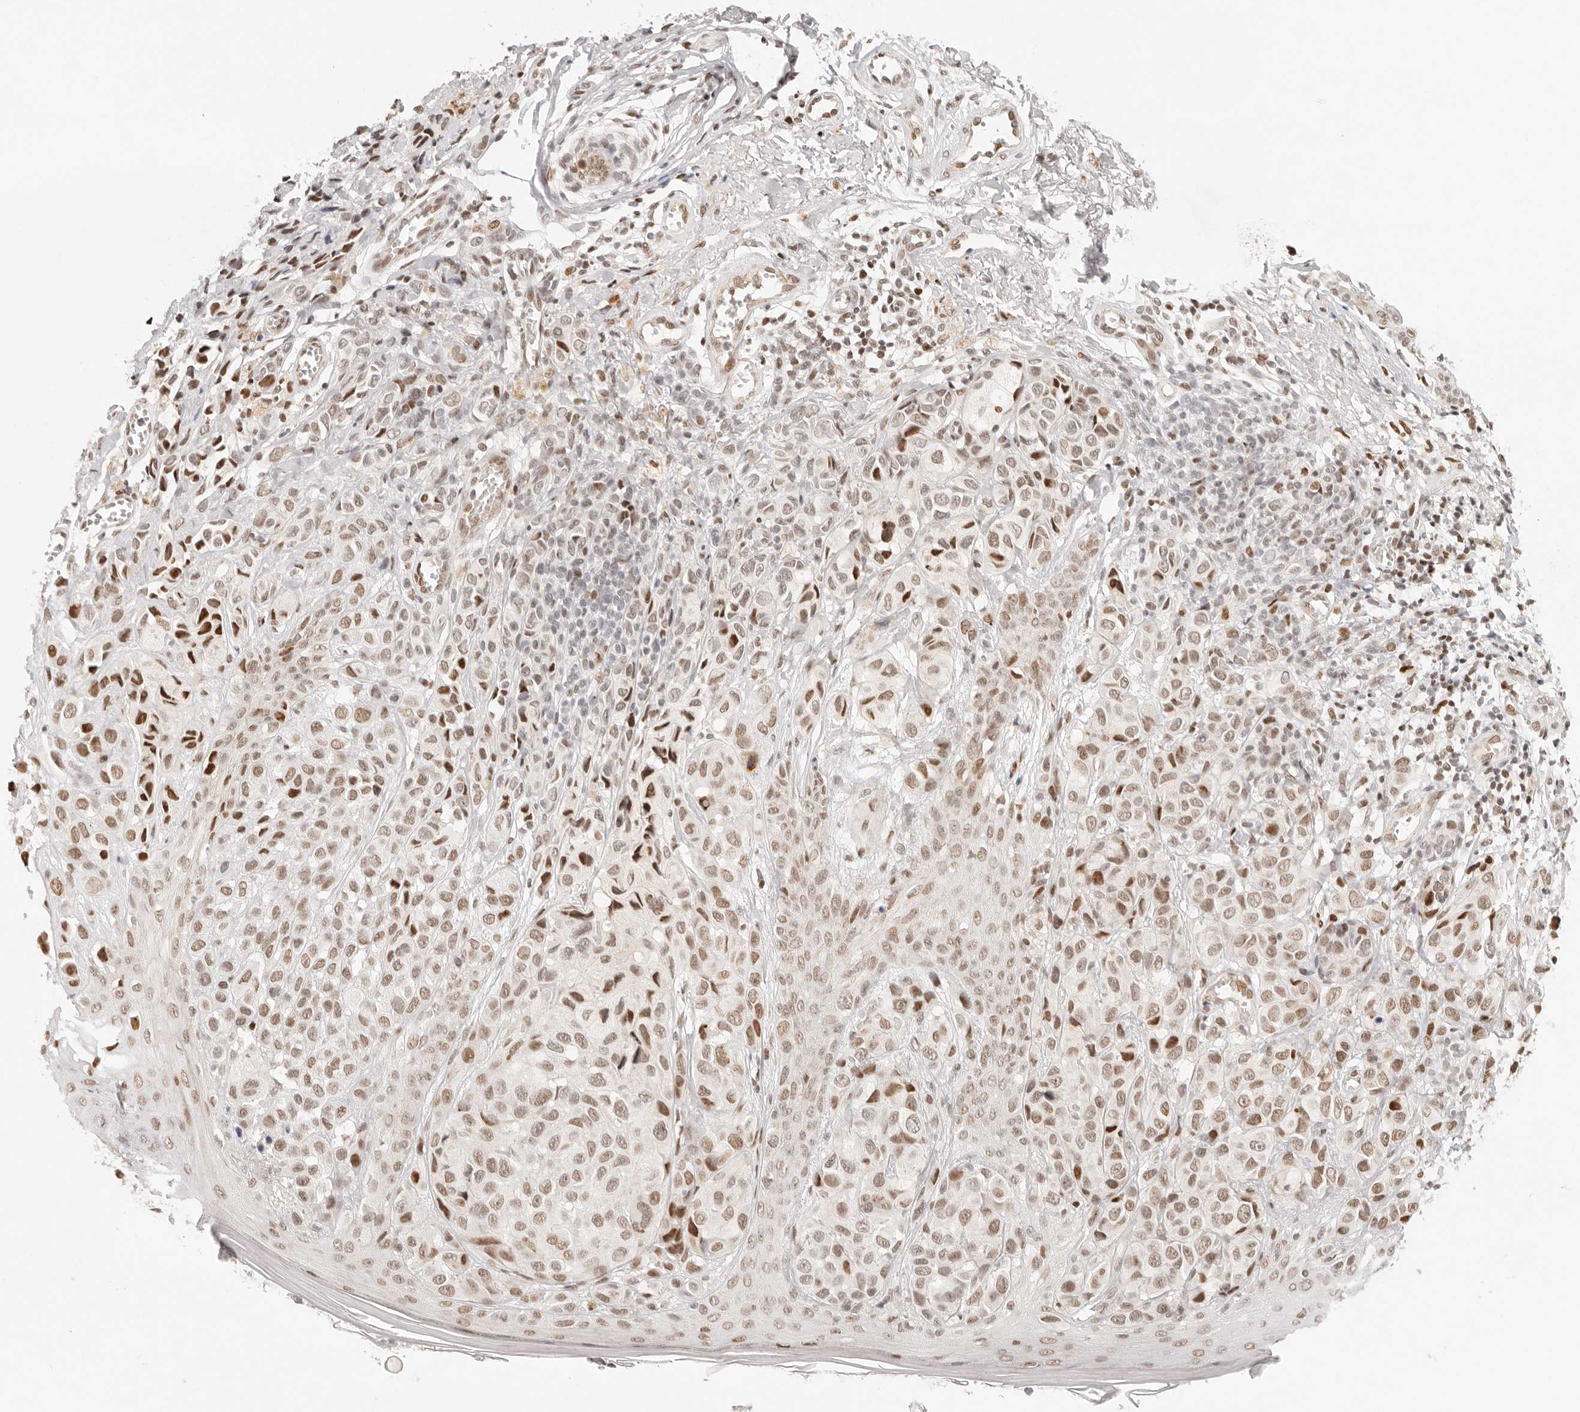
{"staining": {"intensity": "moderate", "quantity": "25%-75%", "location": "nuclear"}, "tissue": "melanoma", "cell_type": "Tumor cells", "image_type": "cancer", "snomed": [{"axis": "morphology", "description": "Malignant melanoma, NOS"}, {"axis": "topography", "description": "Skin"}], "caption": "A medium amount of moderate nuclear positivity is identified in approximately 25%-75% of tumor cells in malignant melanoma tissue. The staining was performed using DAB (3,3'-diaminobenzidine), with brown indicating positive protein expression. Nuclei are stained blue with hematoxylin.", "gene": "HOXC5", "patient": {"sex": "female", "age": 58}}